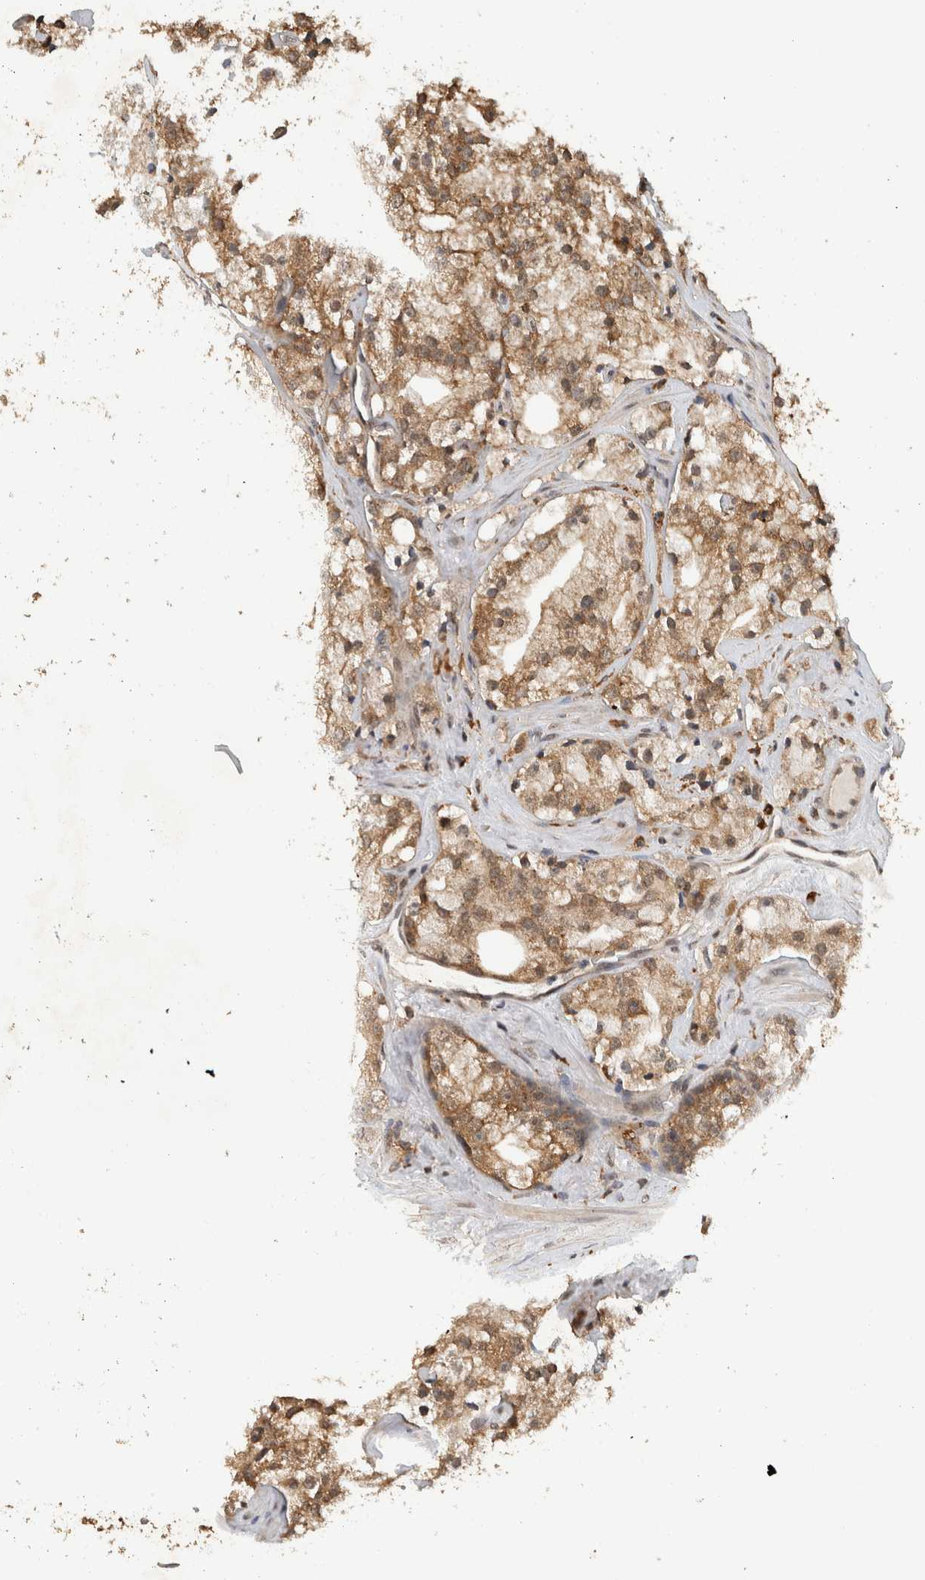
{"staining": {"intensity": "moderate", "quantity": ">75%", "location": "cytoplasmic/membranous"}, "tissue": "prostate cancer", "cell_type": "Tumor cells", "image_type": "cancer", "snomed": [{"axis": "morphology", "description": "Adenocarcinoma, High grade"}, {"axis": "topography", "description": "Prostate"}], "caption": "Human prostate cancer (adenocarcinoma (high-grade)) stained for a protein (brown) displays moderate cytoplasmic/membranous positive positivity in approximately >75% of tumor cells.", "gene": "C1orf21", "patient": {"sex": "male", "age": 64}}